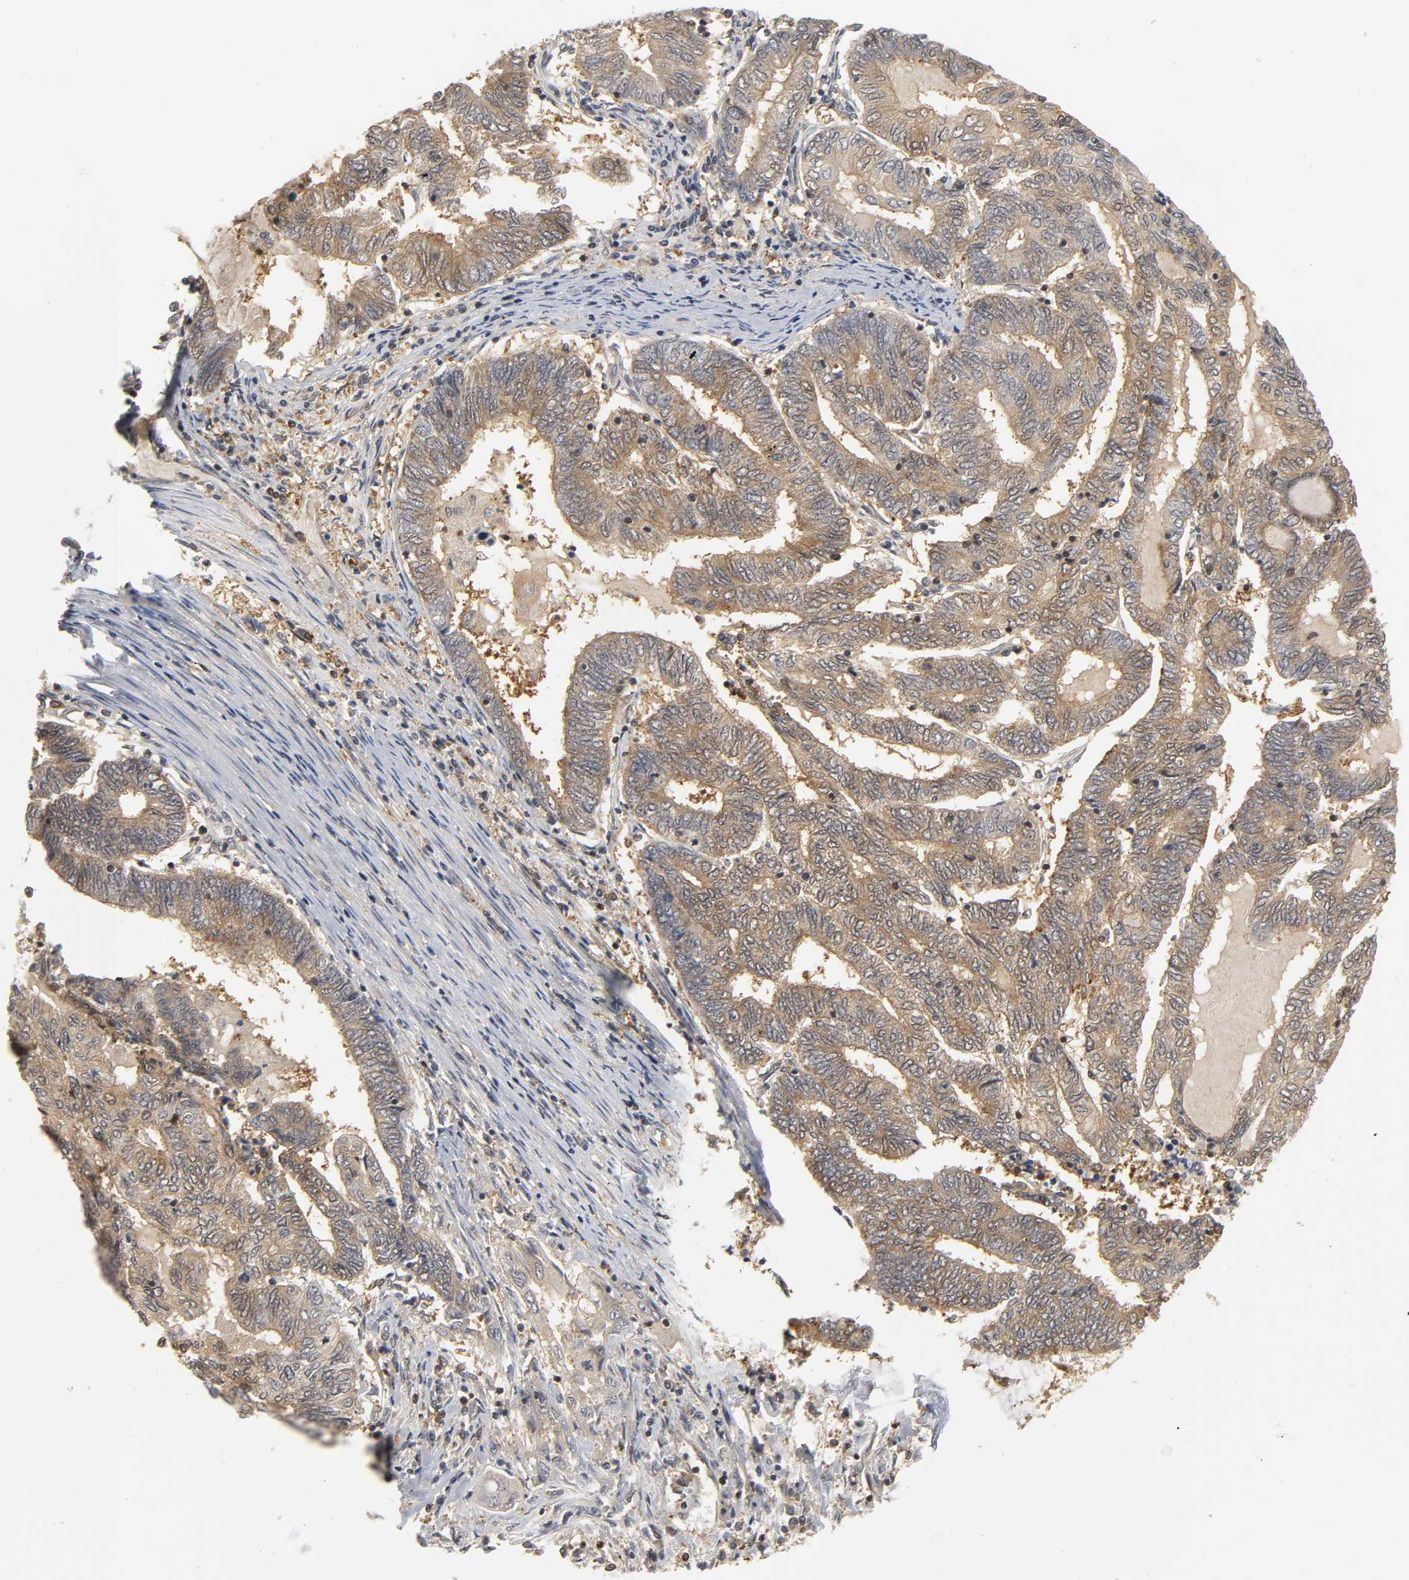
{"staining": {"intensity": "moderate", "quantity": ">75%", "location": "cytoplasmic/membranous"}, "tissue": "endometrial cancer", "cell_type": "Tumor cells", "image_type": "cancer", "snomed": [{"axis": "morphology", "description": "Adenocarcinoma, NOS"}, {"axis": "topography", "description": "Uterus"}, {"axis": "topography", "description": "Endometrium"}], "caption": "Endometrial cancer (adenocarcinoma) tissue exhibits moderate cytoplasmic/membranous positivity in about >75% of tumor cells, visualized by immunohistochemistry.", "gene": "PARK7", "patient": {"sex": "female", "age": 70}}